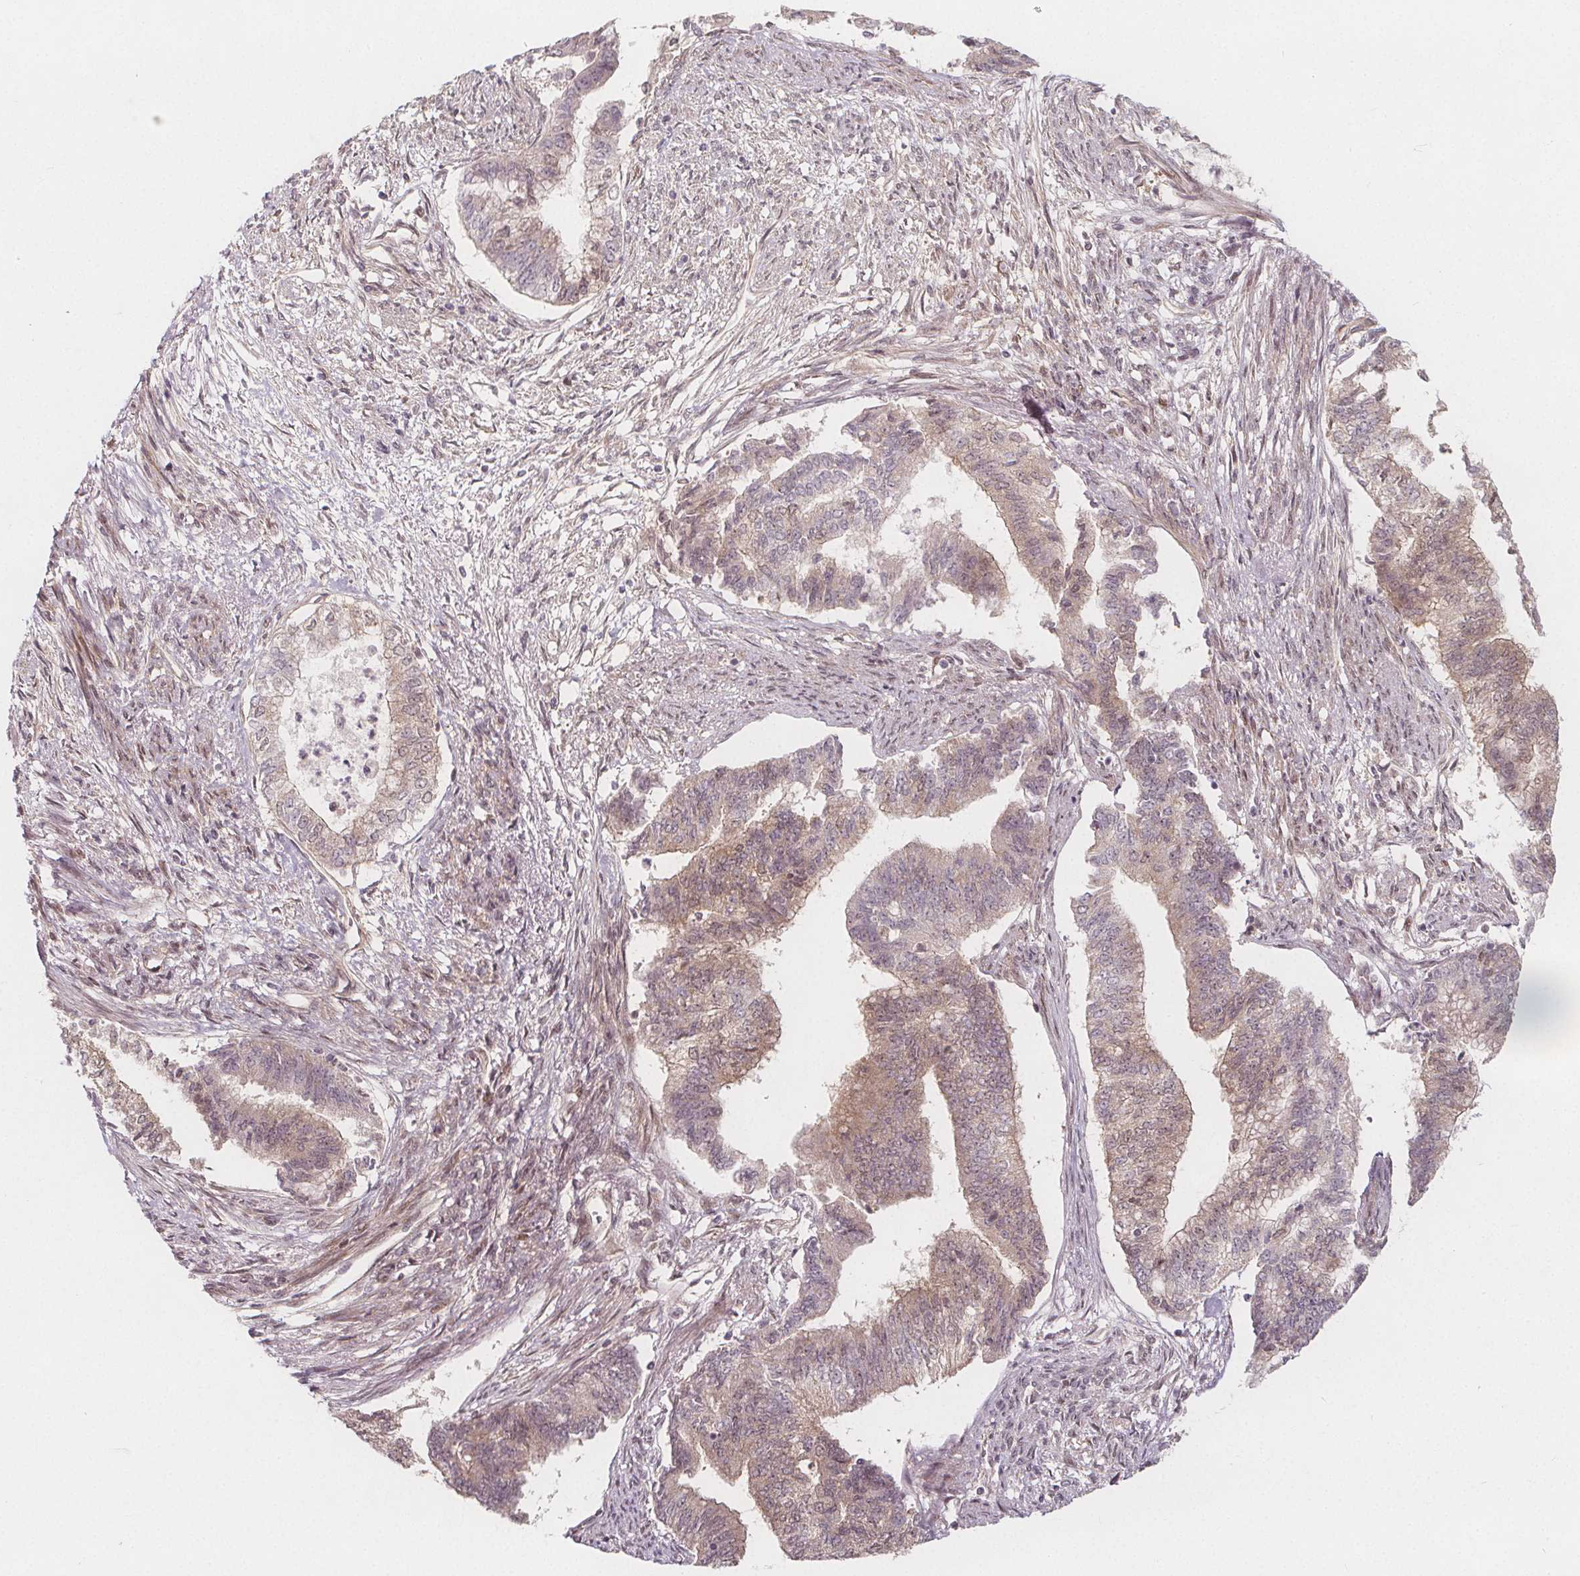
{"staining": {"intensity": "moderate", "quantity": "25%-75%", "location": "cytoplasmic/membranous,nuclear"}, "tissue": "endometrial cancer", "cell_type": "Tumor cells", "image_type": "cancer", "snomed": [{"axis": "morphology", "description": "Adenocarcinoma, NOS"}, {"axis": "topography", "description": "Endometrium"}], "caption": "Immunohistochemistry histopathology image of adenocarcinoma (endometrial) stained for a protein (brown), which displays medium levels of moderate cytoplasmic/membranous and nuclear expression in approximately 25%-75% of tumor cells.", "gene": "AKT1S1", "patient": {"sex": "female", "age": 65}}